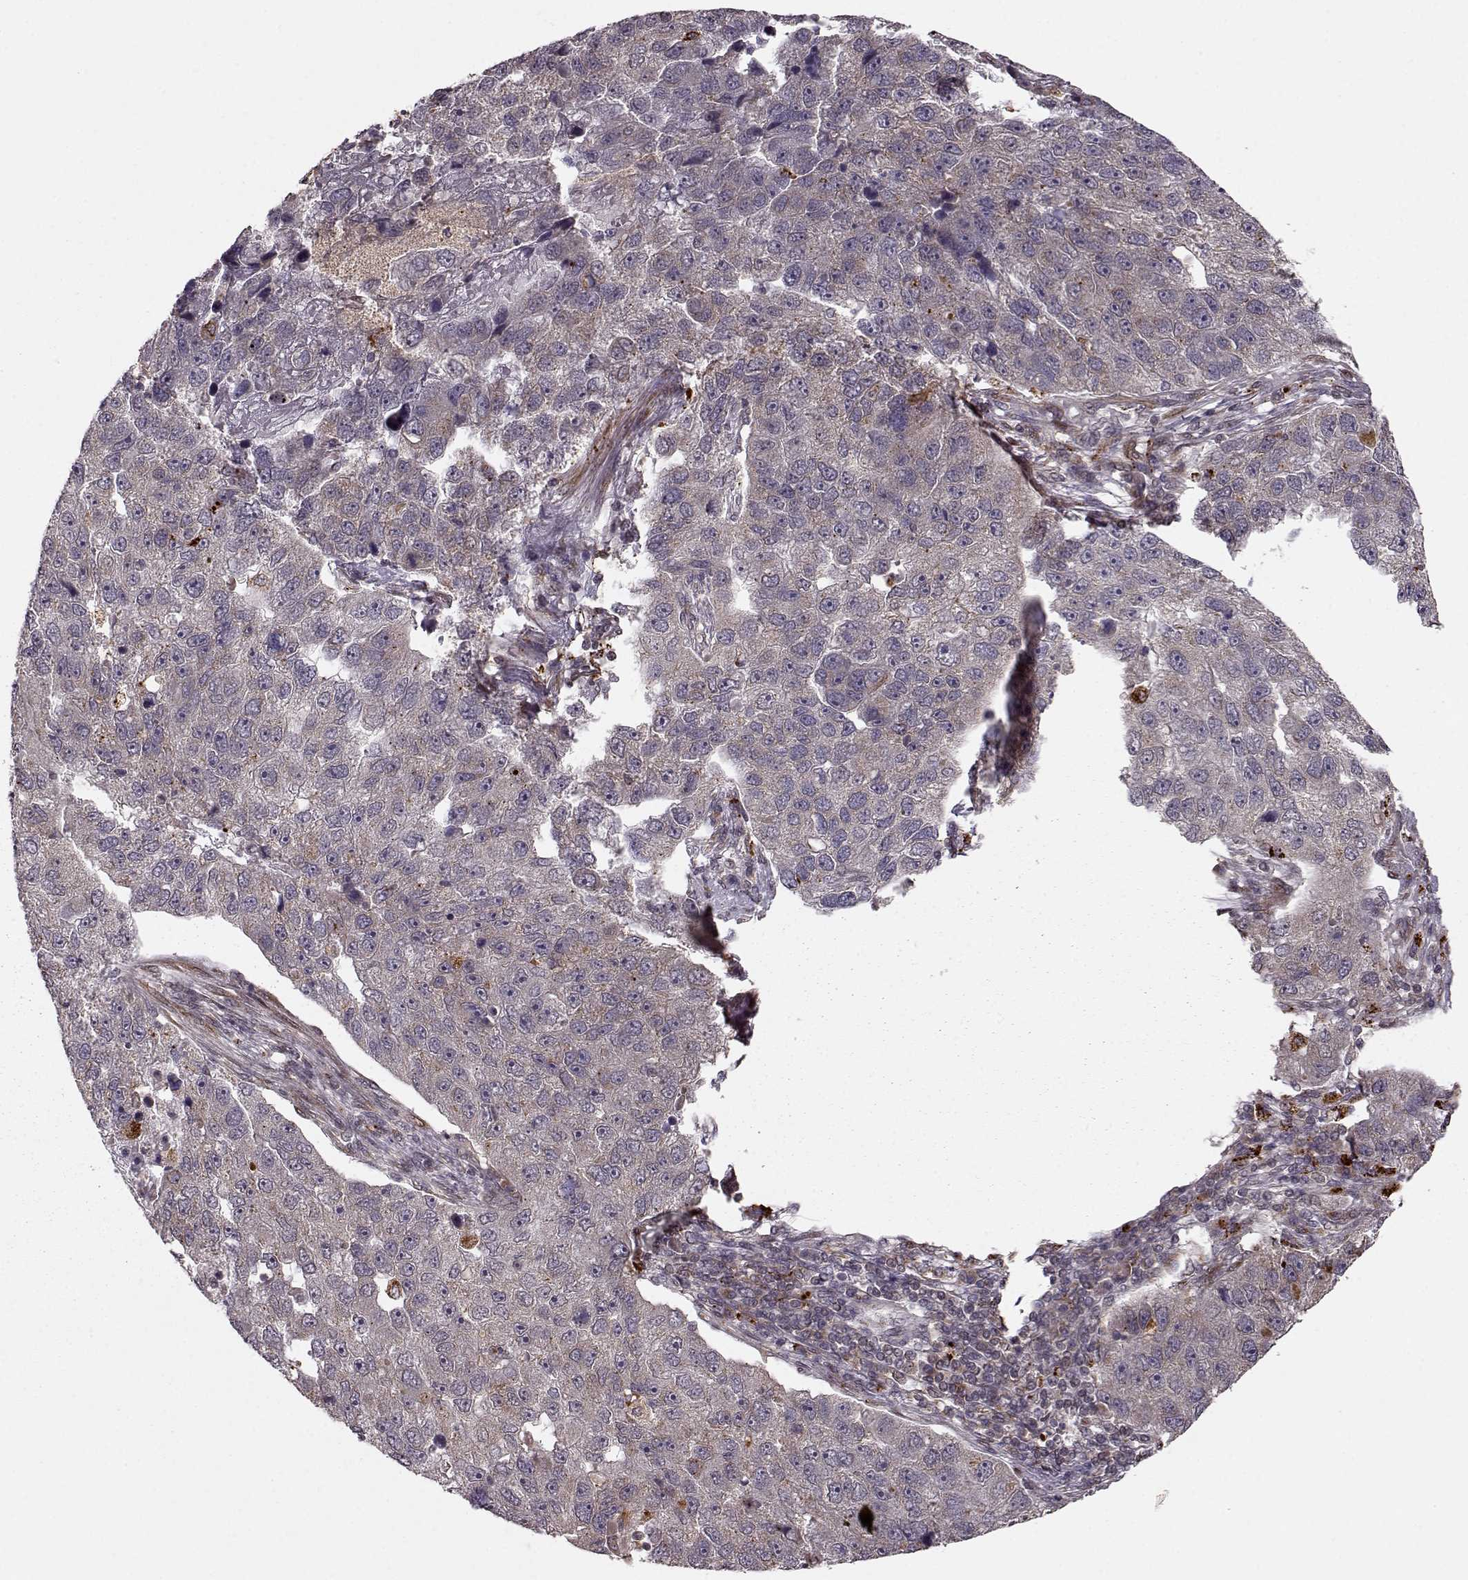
{"staining": {"intensity": "negative", "quantity": "none", "location": "none"}, "tissue": "pancreatic cancer", "cell_type": "Tumor cells", "image_type": "cancer", "snomed": [{"axis": "morphology", "description": "Adenocarcinoma, NOS"}, {"axis": "topography", "description": "Pancreas"}], "caption": "This is an immunohistochemistry (IHC) histopathology image of adenocarcinoma (pancreatic). There is no positivity in tumor cells.", "gene": "YIPF5", "patient": {"sex": "female", "age": 61}}